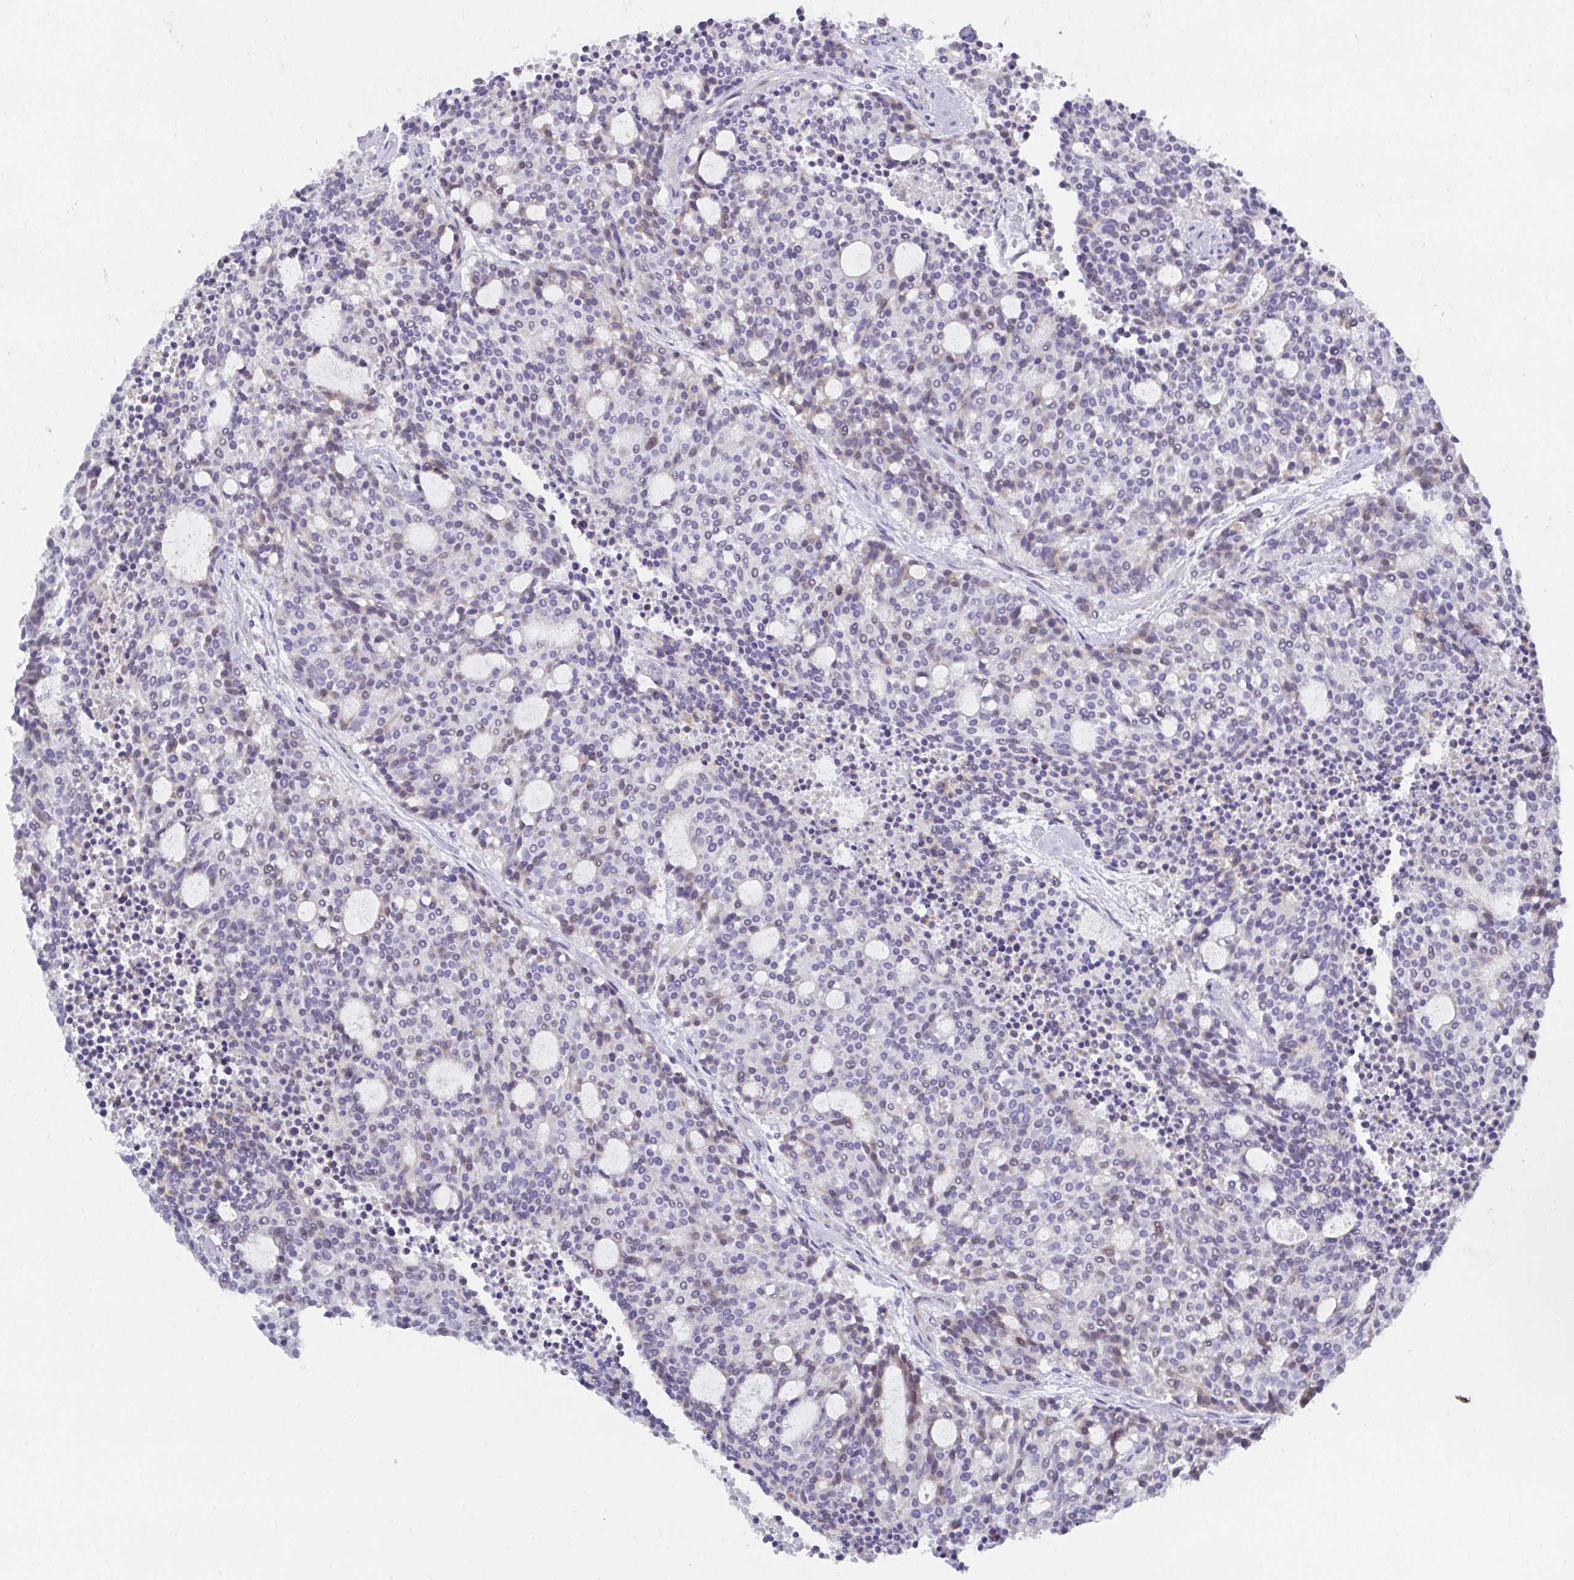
{"staining": {"intensity": "negative", "quantity": "none", "location": "none"}, "tissue": "carcinoid", "cell_type": "Tumor cells", "image_type": "cancer", "snomed": [{"axis": "morphology", "description": "Carcinoid, malignant, NOS"}, {"axis": "topography", "description": "Pancreas"}], "caption": "A high-resolution photomicrograph shows IHC staining of carcinoid, which shows no significant expression in tumor cells.", "gene": "FBXO47", "patient": {"sex": "female", "age": 54}}